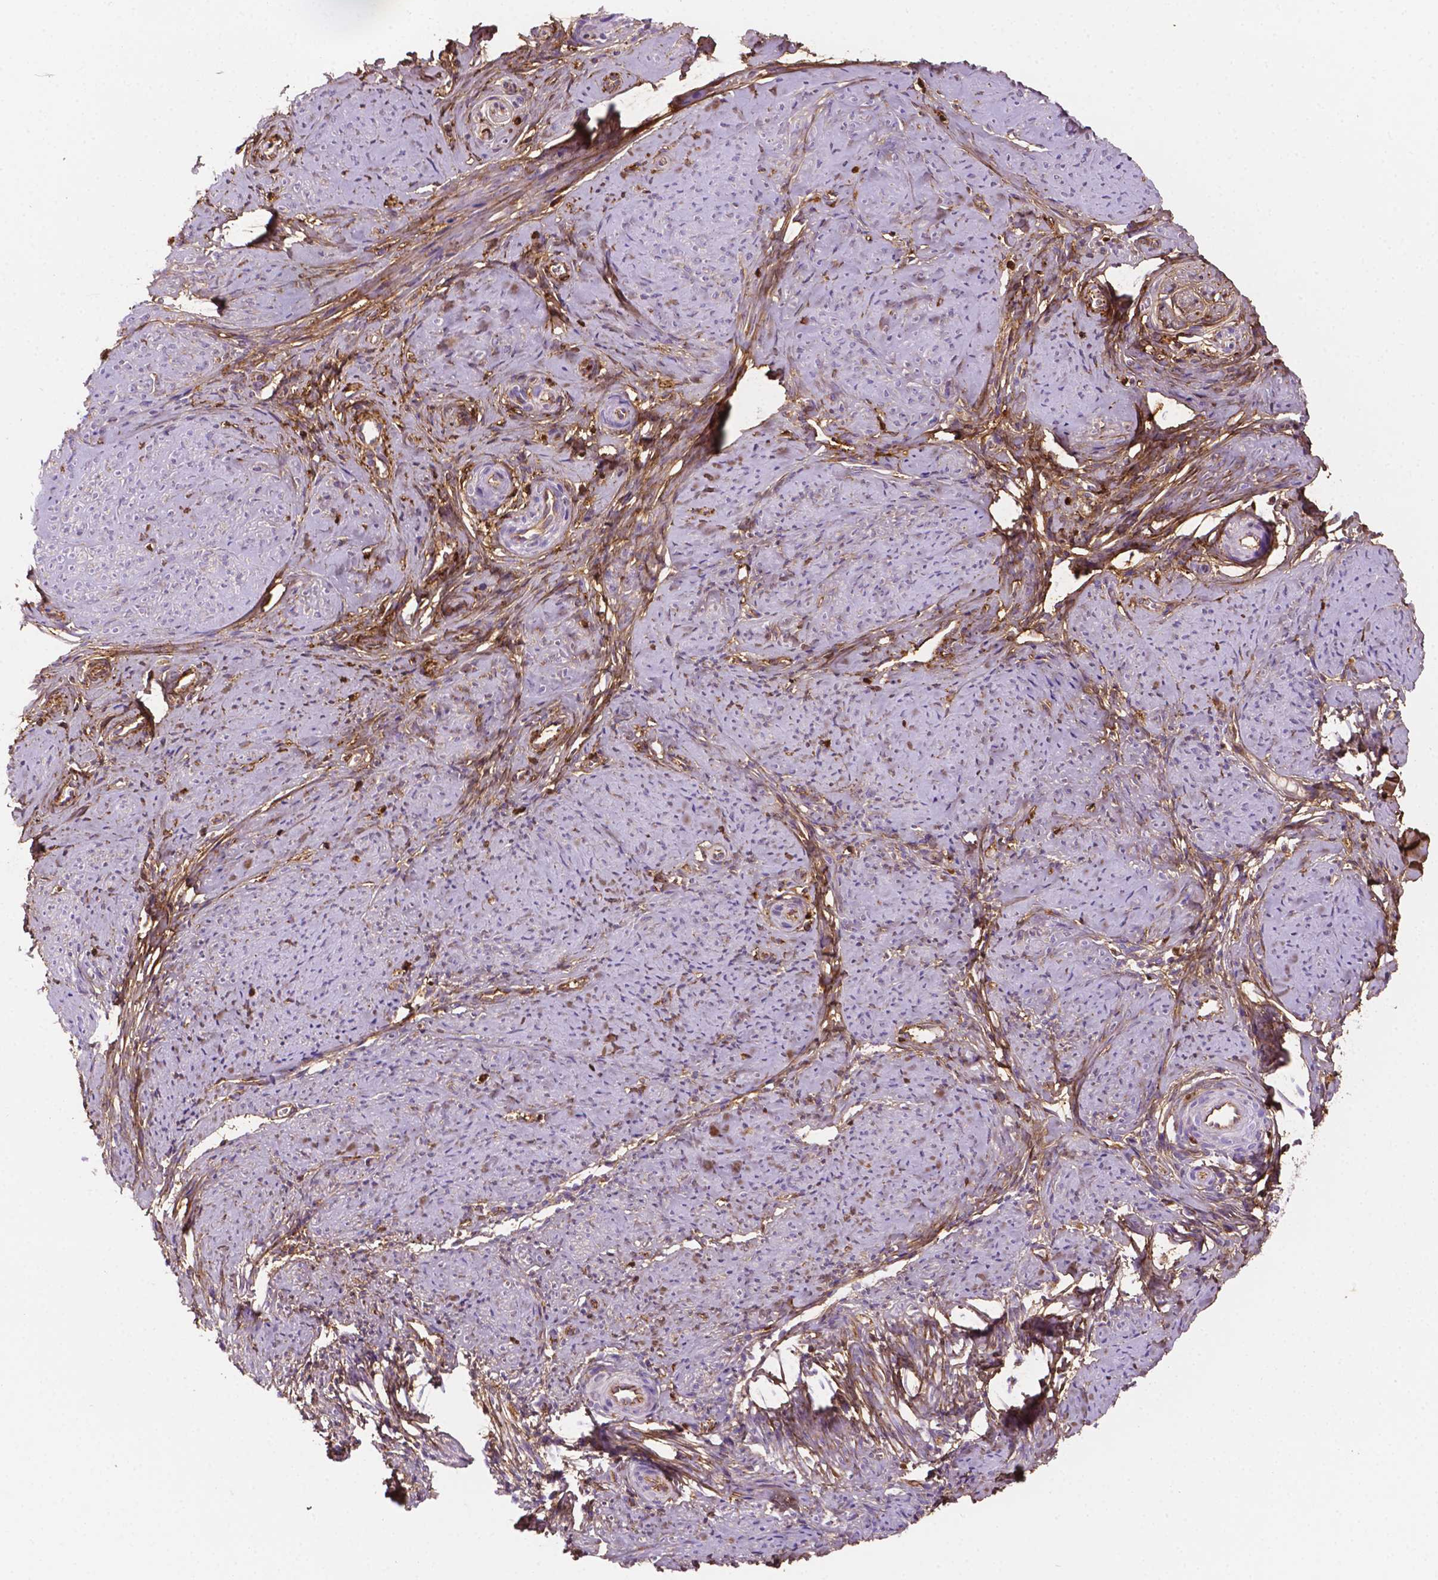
{"staining": {"intensity": "moderate", "quantity": "<25%", "location": "nuclear"}, "tissue": "smooth muscle", "cell_type": "Smooth muscle cells", "image_type": "normal", "snomed": [{"axis": "morphology", "description": "Normal tissue, NOS"}, {"axis": "topography", "description": "Smooth muscle"}], "caption": "About <25% of smooth muscle cells in unremarkable human smooth muscle demonstrate moderate nuclear protein positivity as visualized by brown immunohistochemical staining.", "gene": "DCN", "patient": {"sex": "female", "age": 48}}